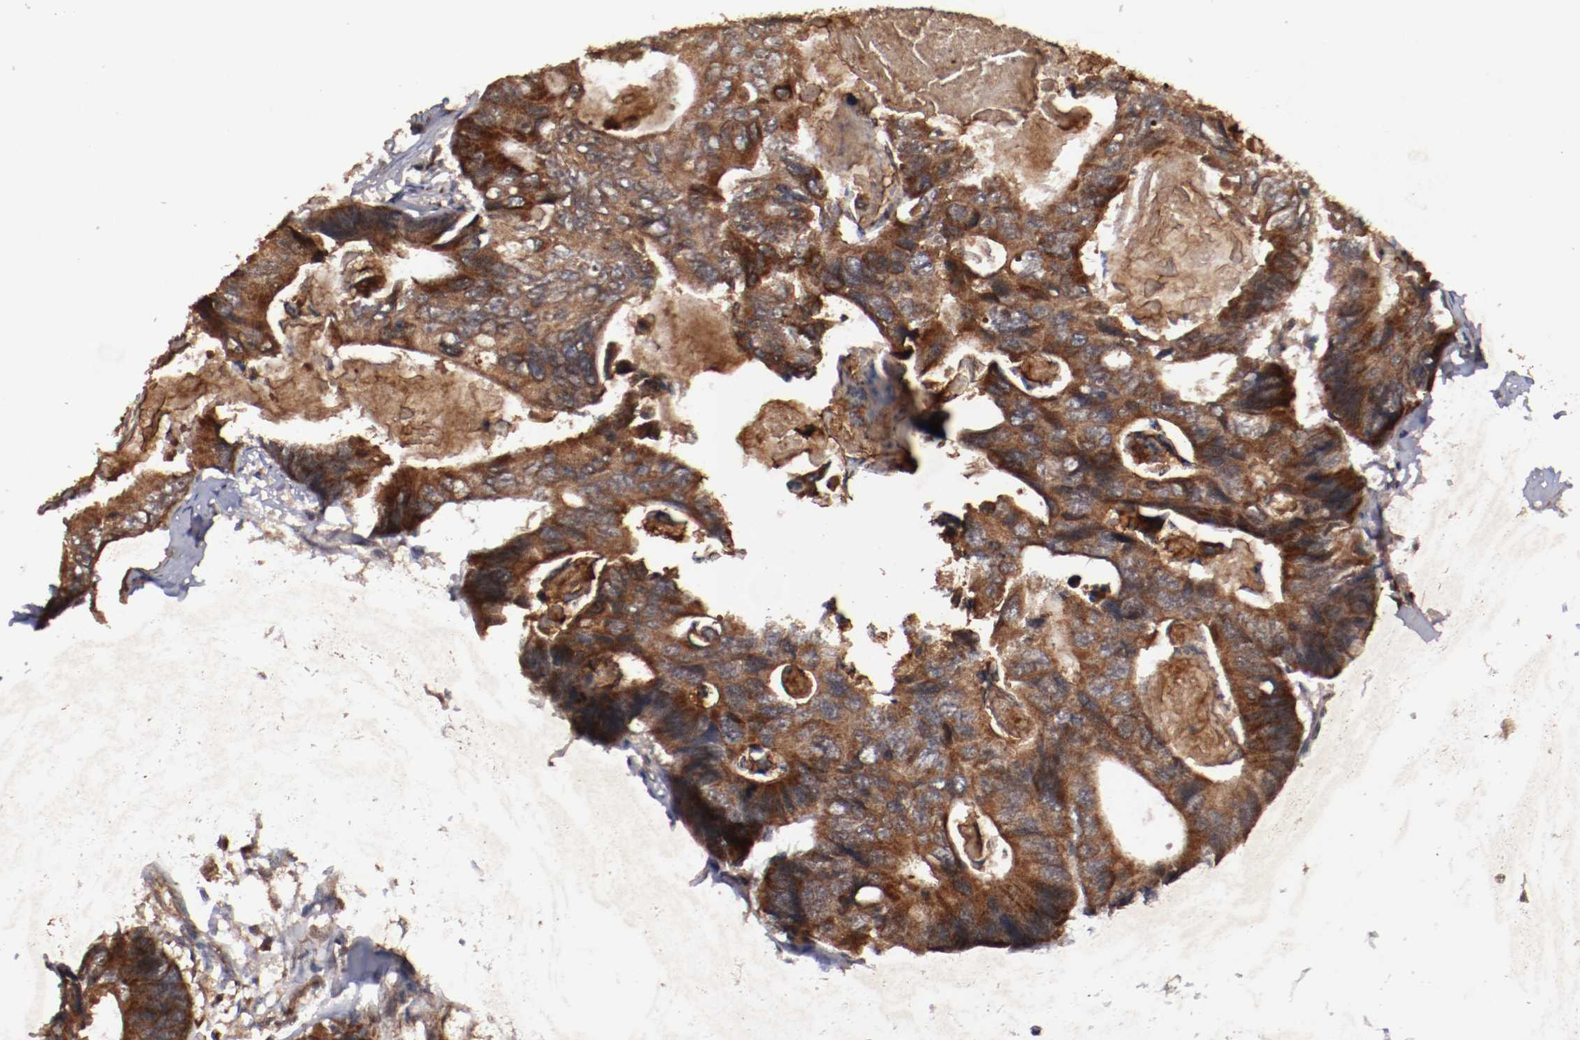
{"staining": {"intensity": "strong", "quantity": ">75%", "location": "cytoplasmic/membranous"}, "tissue": "colorectal cancer", "cell_type": "Tumor cells", "image_type": "cancer", "snomed": [{"axis": "morphology", "description": "Adenocarcinoma, NOS"}, {"axis": "topography", "description": "Colon"}], "caption": "This histopathology image shows colorectal cancer (adenocarcinoma) stained with immunohistochemistry (IHC) to label a protein in brown. The cytoplasmic/membranous of tumor cells show strong positivity for the protein. Nuclei are counter-stained blue.", "gene": "TENM1", "patient": {"sex": "female", "age": 55}}